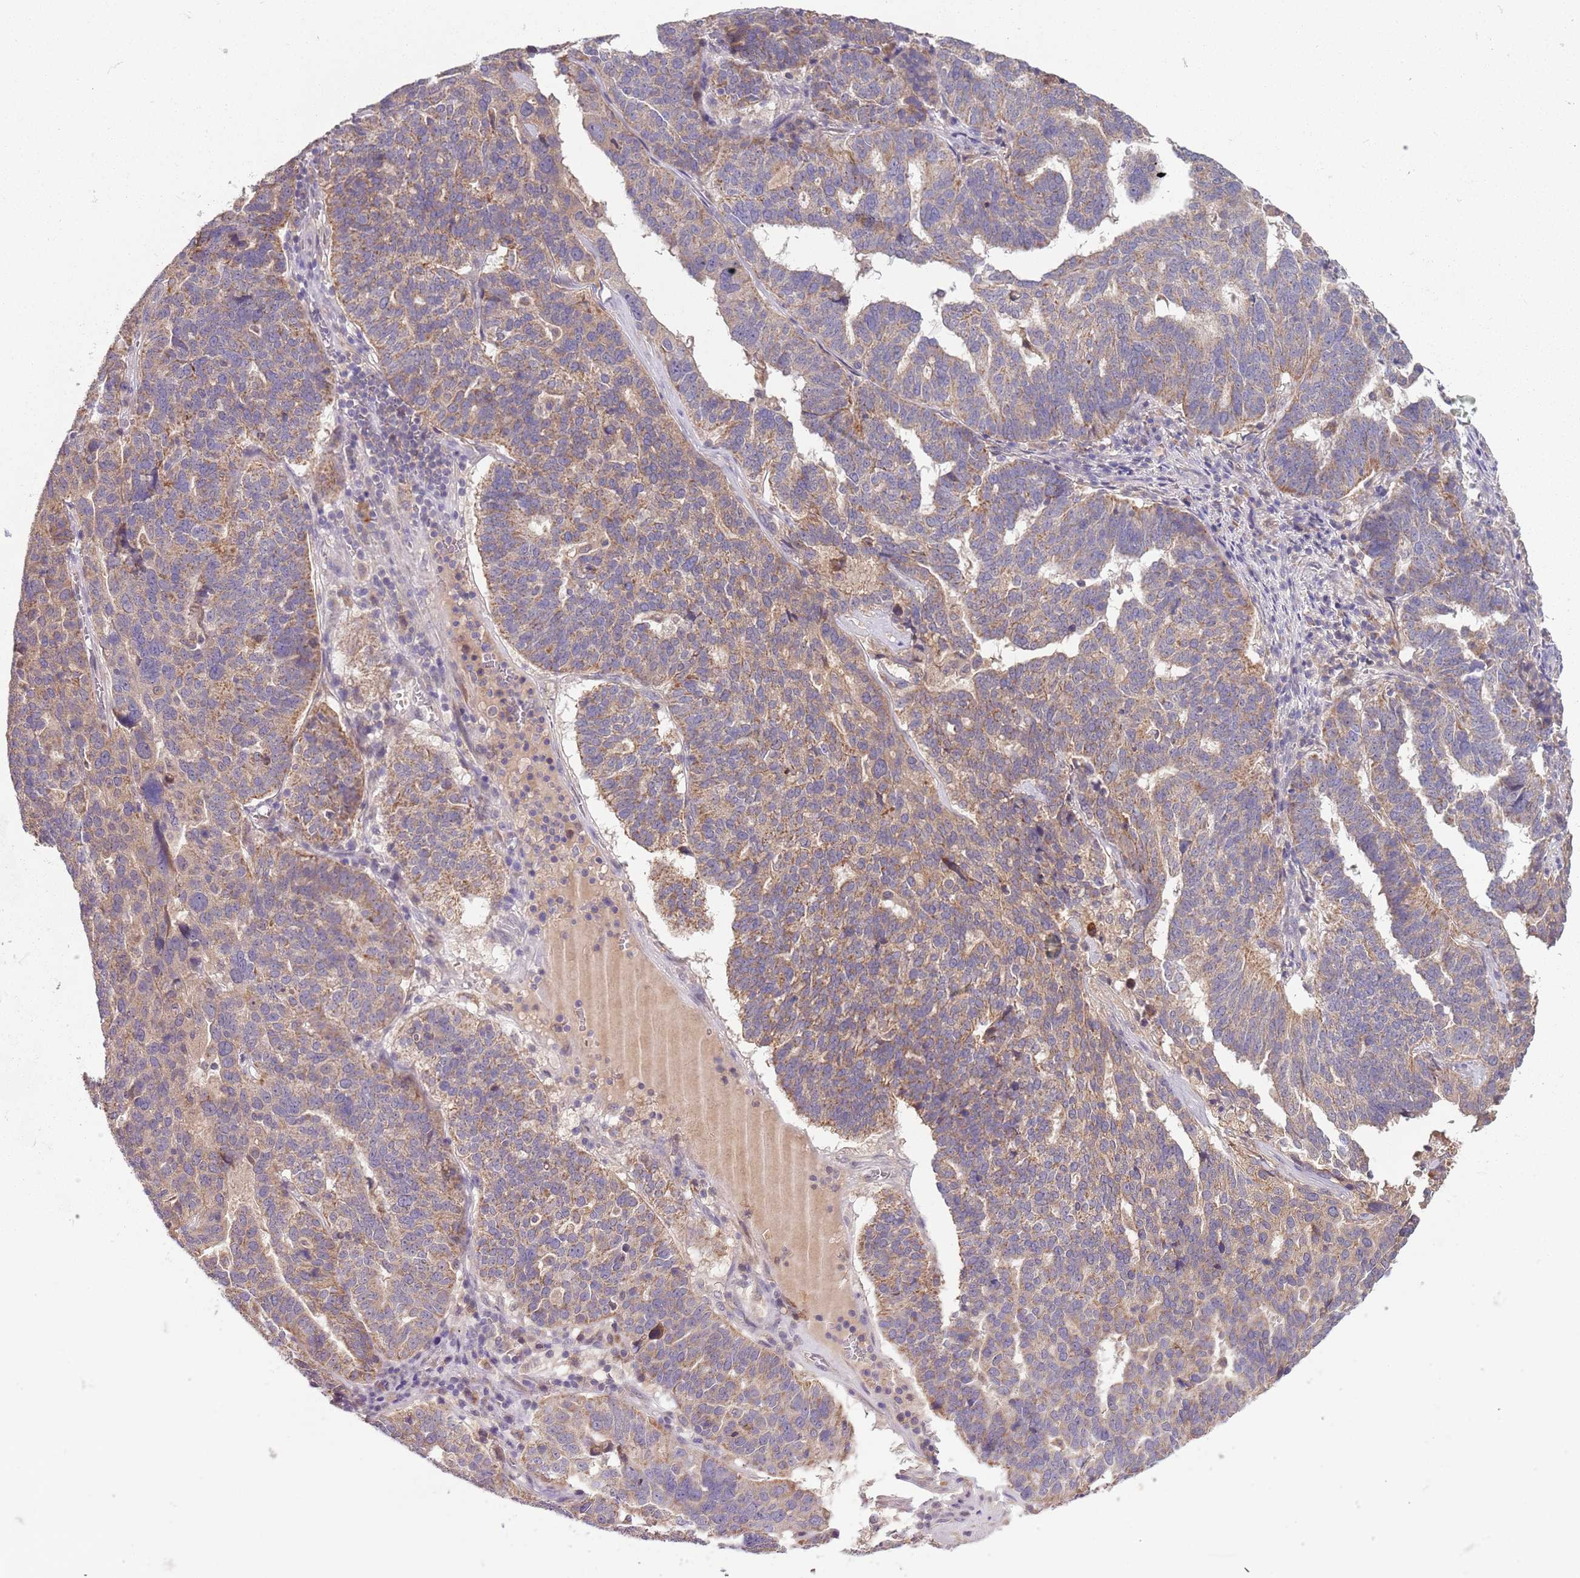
{"staining": {"intensity": "moderate", "quantity": "25%-75%", "location": "cytoplasmic/membranous"}, "tissue": "ovarian cancer", "cell_type": "Tumor cells", "image_type": "cancer", "snomed": [{"axis": "morphology", "description": "Cystadenocarcinoma, serous, NOS"}, {"axis": "topography", "description": "Ovary"}], "caption": "Brown immunohistochemical staining in ovarian cancer exhibits moderate cytoplasmic/membranous staining in approximately 25%-75% of tumor cells. Using DAB (3,3'-diaminobenzidine) (brown) and hematoxylin (blue) stains, captured at high magnification using brightfield microscopy.", "gene": "FECH", "patient": {"sex": "female", "age": 59}}